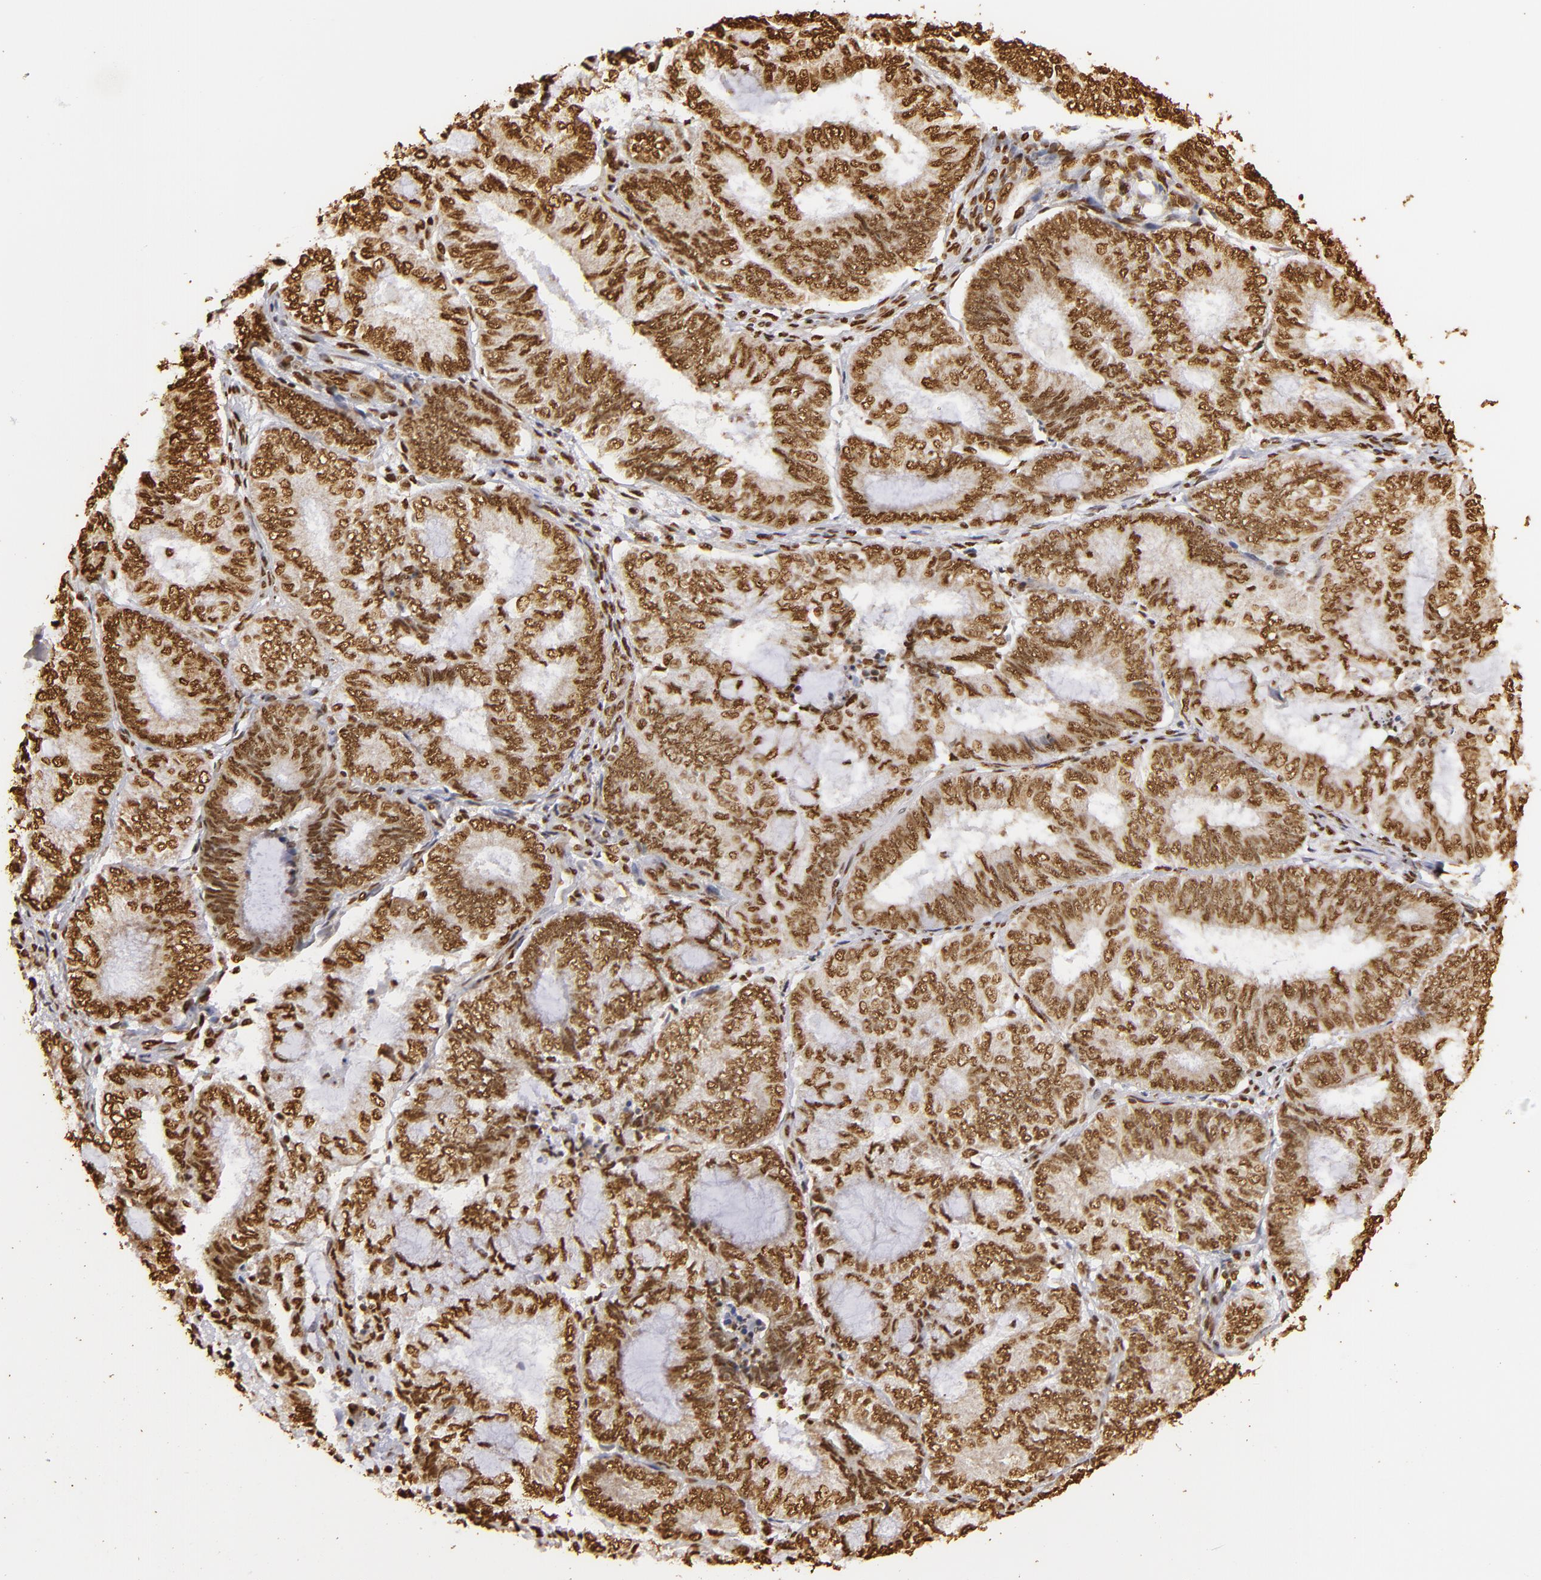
{"staining": {"intensity": "strong", "quantity": ">75%", "location": "nuclear"}, "tissue": "endometrial cancer", "cell_type": "Tumor cells", "image_type": "cancer", "snomed": [{"axis": "morphology", "description": "Adenocarcinoma, NOS"}, {"axis": "topography", "description": "Endometrium"}], "caption": "Protein staining demonstrates strong nuclear positivity in approximately >75% of tumor cells in adenocarcinoma (endometrial).", "gene": "ILF3", "patient": {"sex": "female", "age": 59}}